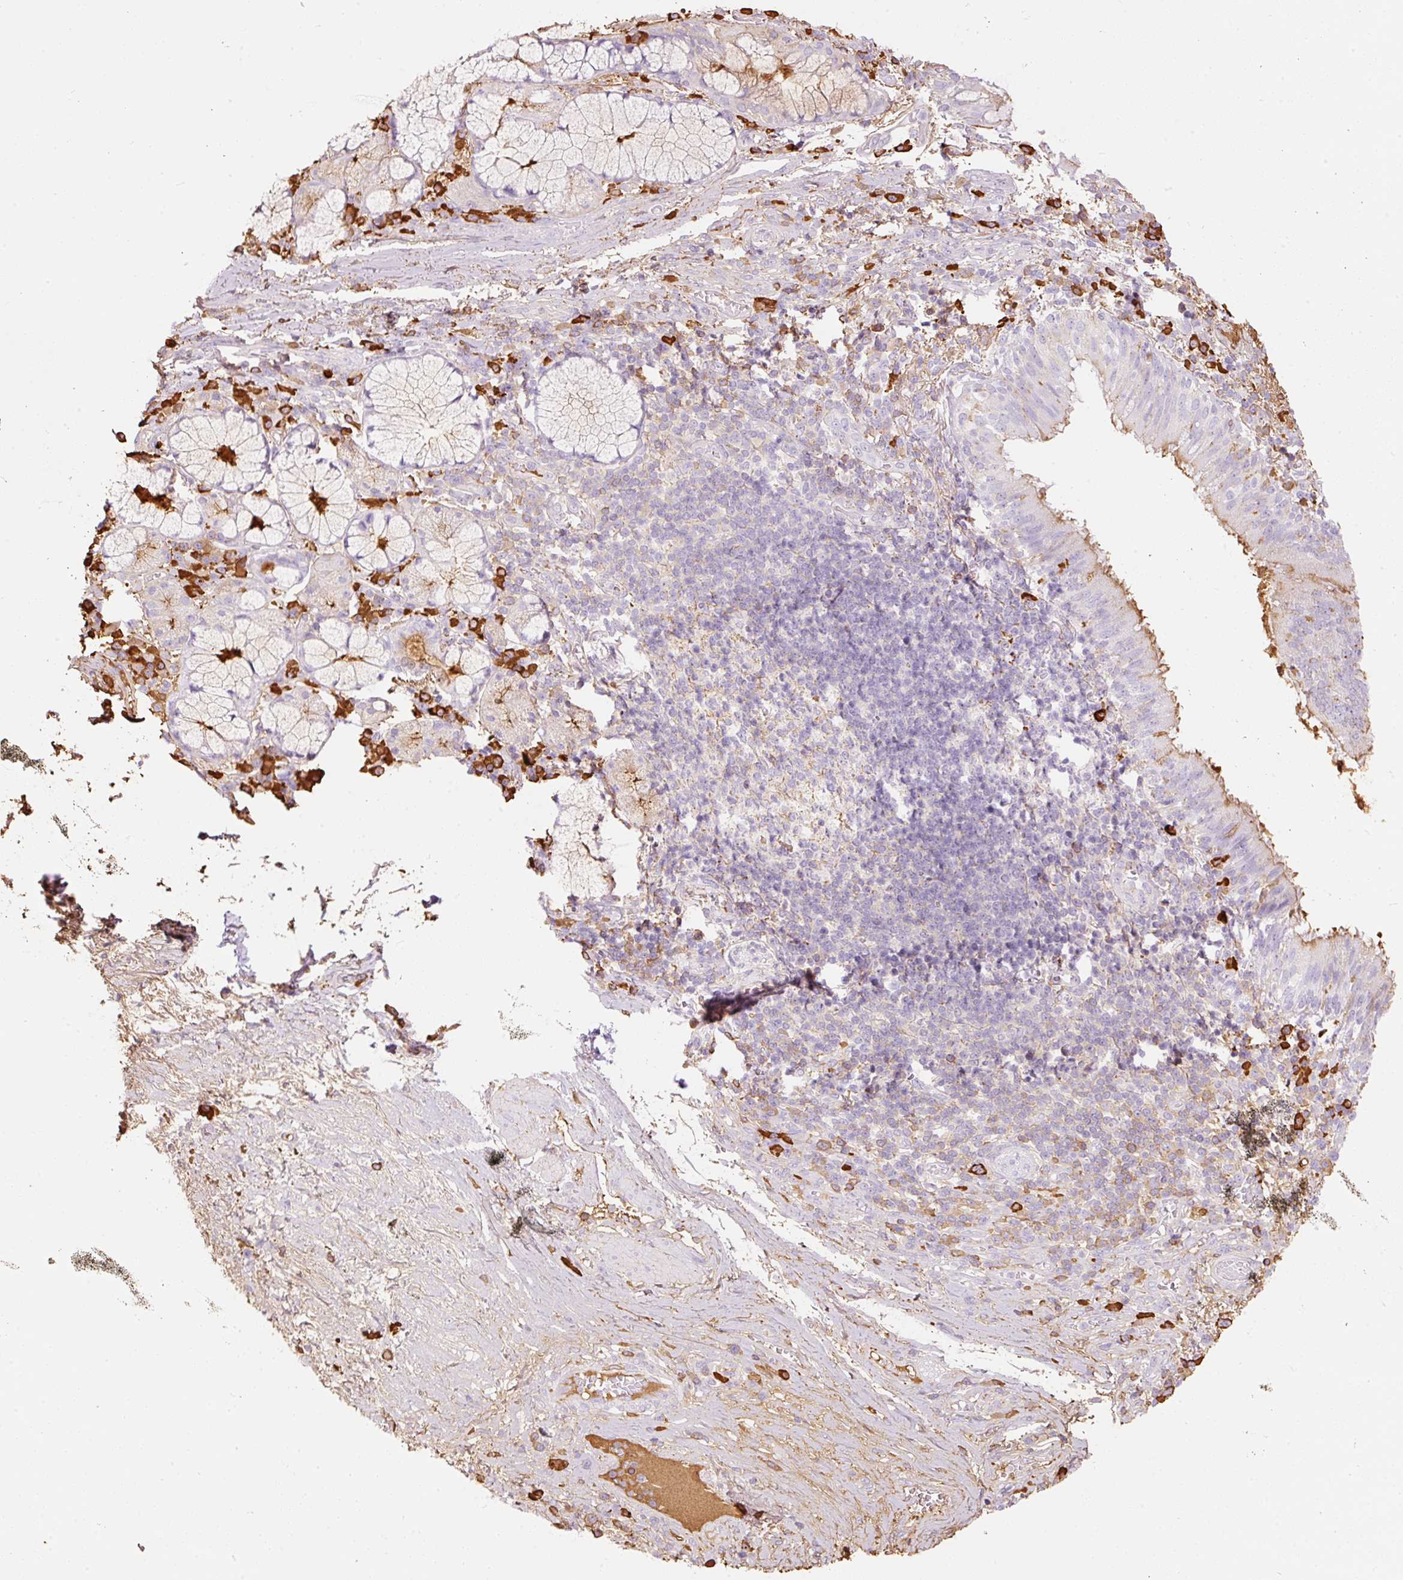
{"staining": {"intensity": "moderate", "quantity": "<25%", "location": "cytoplasmic/membranous"}, "tissue": "bronchus", "cell_type": "Respiratory epithelial cells", "image_type": "normal", "snomed": [{"axis": "morphology", "description": "Normal tissue, NOS"}, {"axis": "topography", "description": "Cartilage tissue"}, {"axis": "topography", "description": "Bronchus"}], "caption": "Normal bronchus reveals moderate cytoplasmic/membranous positivity in about <25% of respiratory epithelial cells (DAB (3,3'-diaminobenzidine) IHC, brown staining for protein, blue staining for nuclei)..", "gene": "PRPF38B", "patient": {"sex": "male", "age": 56}}